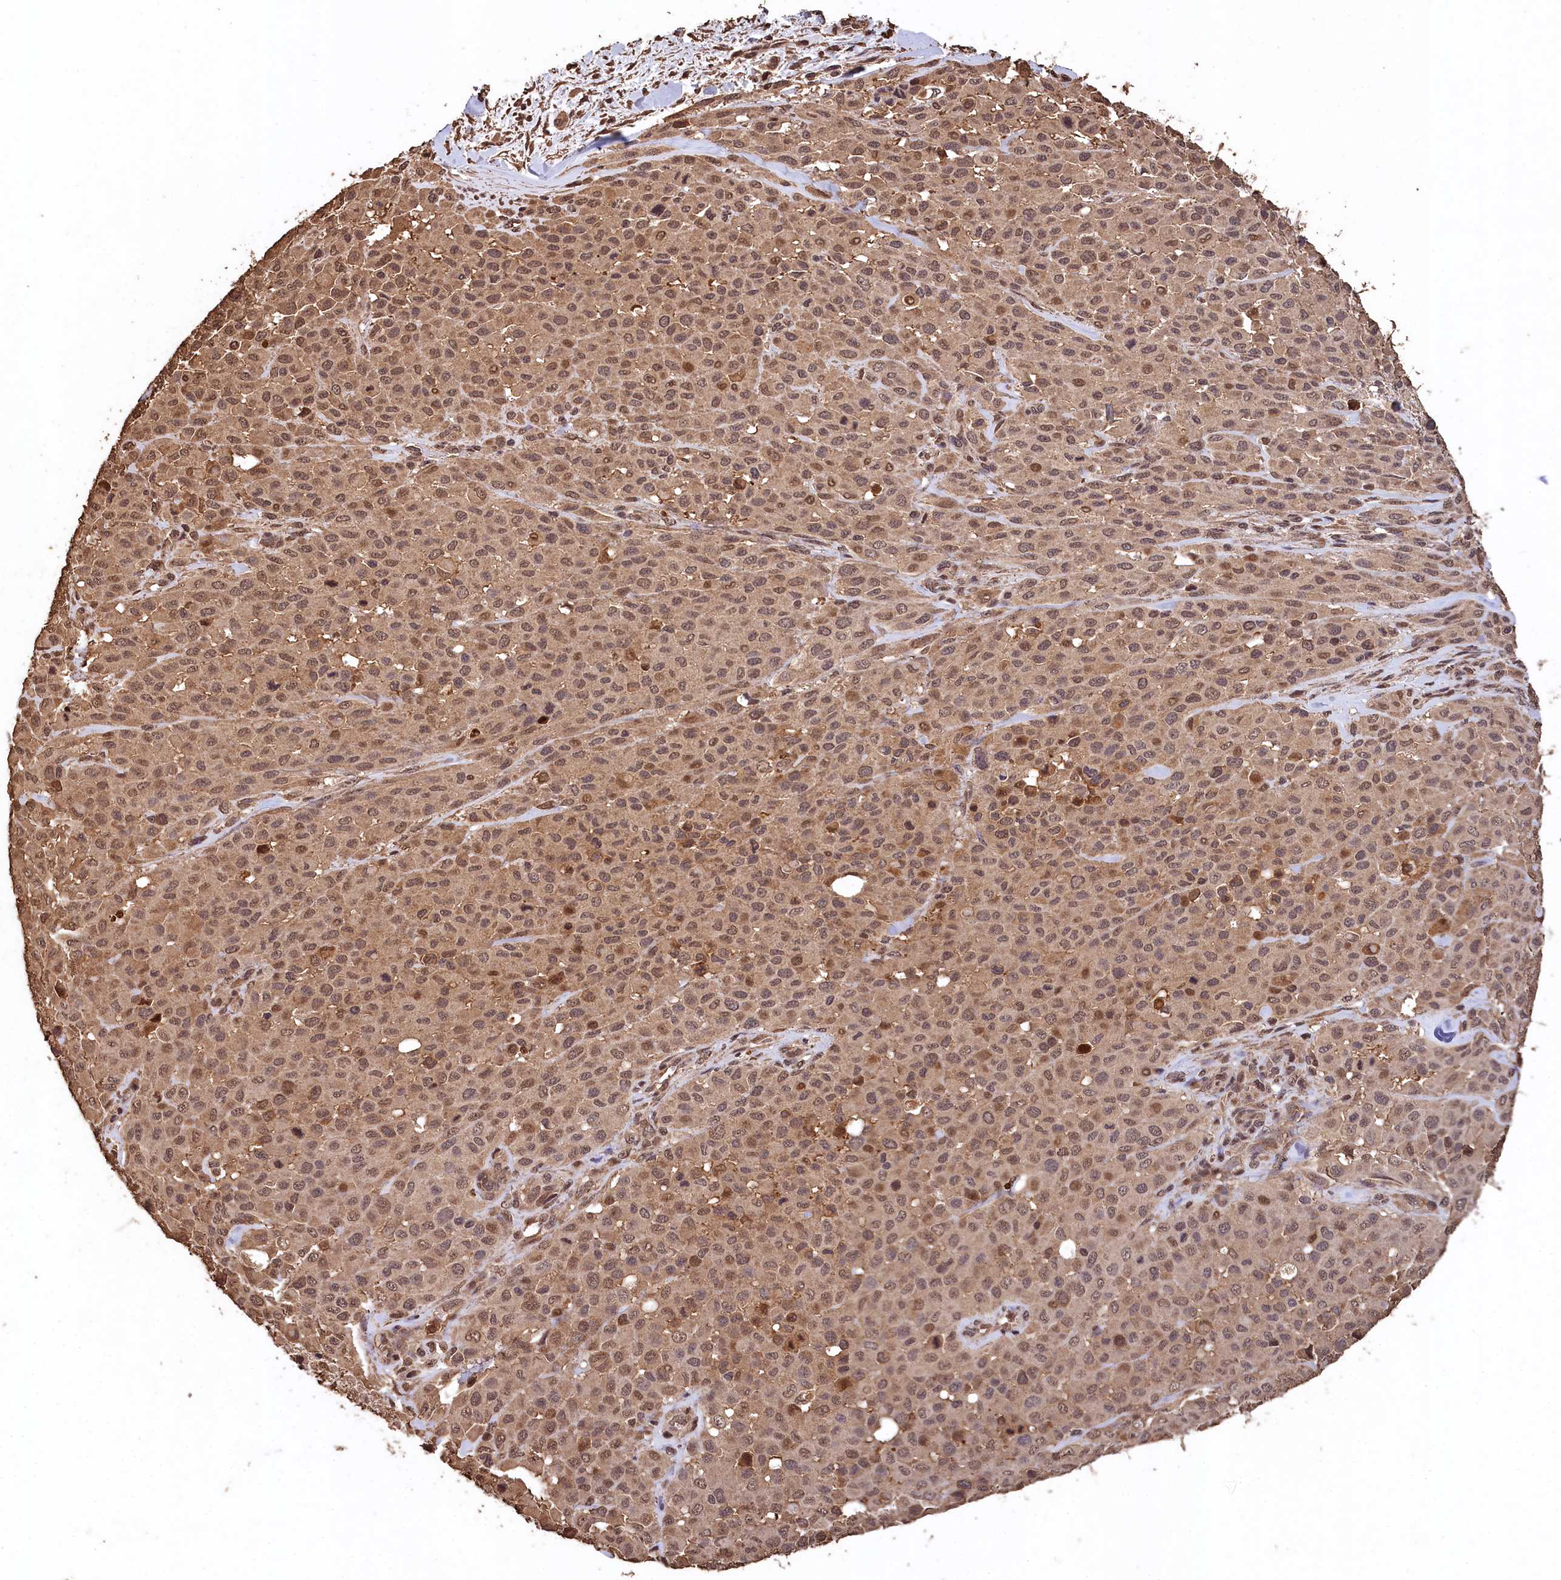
{"staining": {"intensity": "moderate", "quantity": ">75%", "location": "cytoplasmic/membranous,nuclear"}, "tissue": "melanoma", "cell_type": "Tumor cells", "image_type": "cancer", "snomed": [{"axis": "morphology", "description": "Malignant melanoma, Metastatic site"}, {"axis": "topography", "description": "Skin"}], "caption": "Immunohistochemical staining of human malignant melanoma (metastatic site) exhibits medium levels of moderate cytoplasmic/membranous and nuclear expression in approximately >75% of tumor cells. (brown staining indicates protein expression, while blue staining denotes nuclei).", "gene": "CEP57L1", "patient": {"sex": "female", "age": 81}}